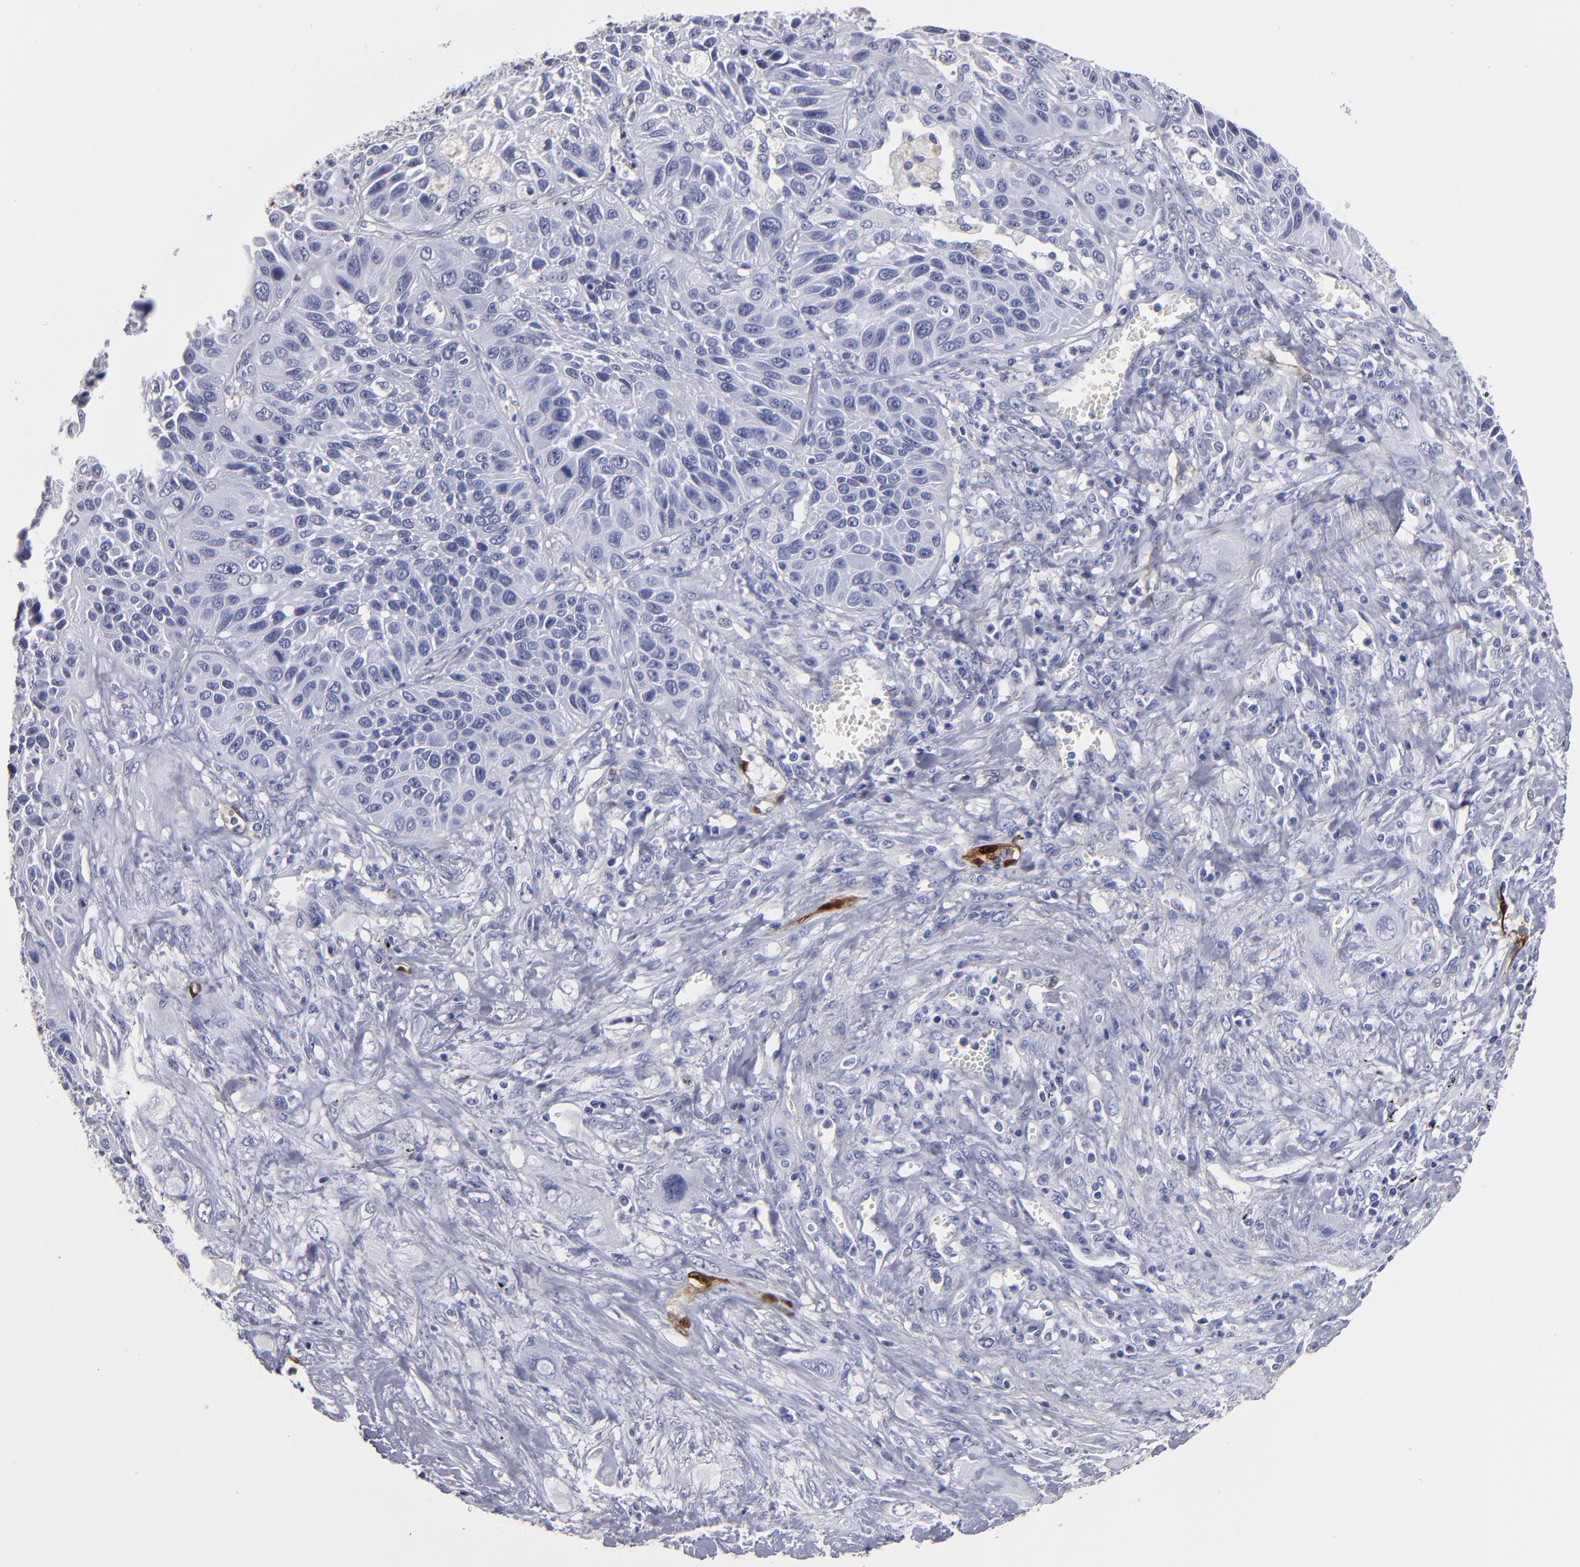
{"staining": {"intensity": "negative", "quantity": "none", "location": "none"}, "tissue": "lung cancer", "cell_type": "Tumor cells", "image_type": "cancer", "snomed": [{"axis": "morphology", "description": "Squamous cell carcinoma, NOS"}, {"axis": "topography", "description": "Lung"}], "caption": "This is a image of immunohistochemistry (IHC) staining of squamous cell carcinoma (lung), which shows no staining in tumor cells.", "gene": "FABP4", "patient": {"sex": "female", "age": 76}}